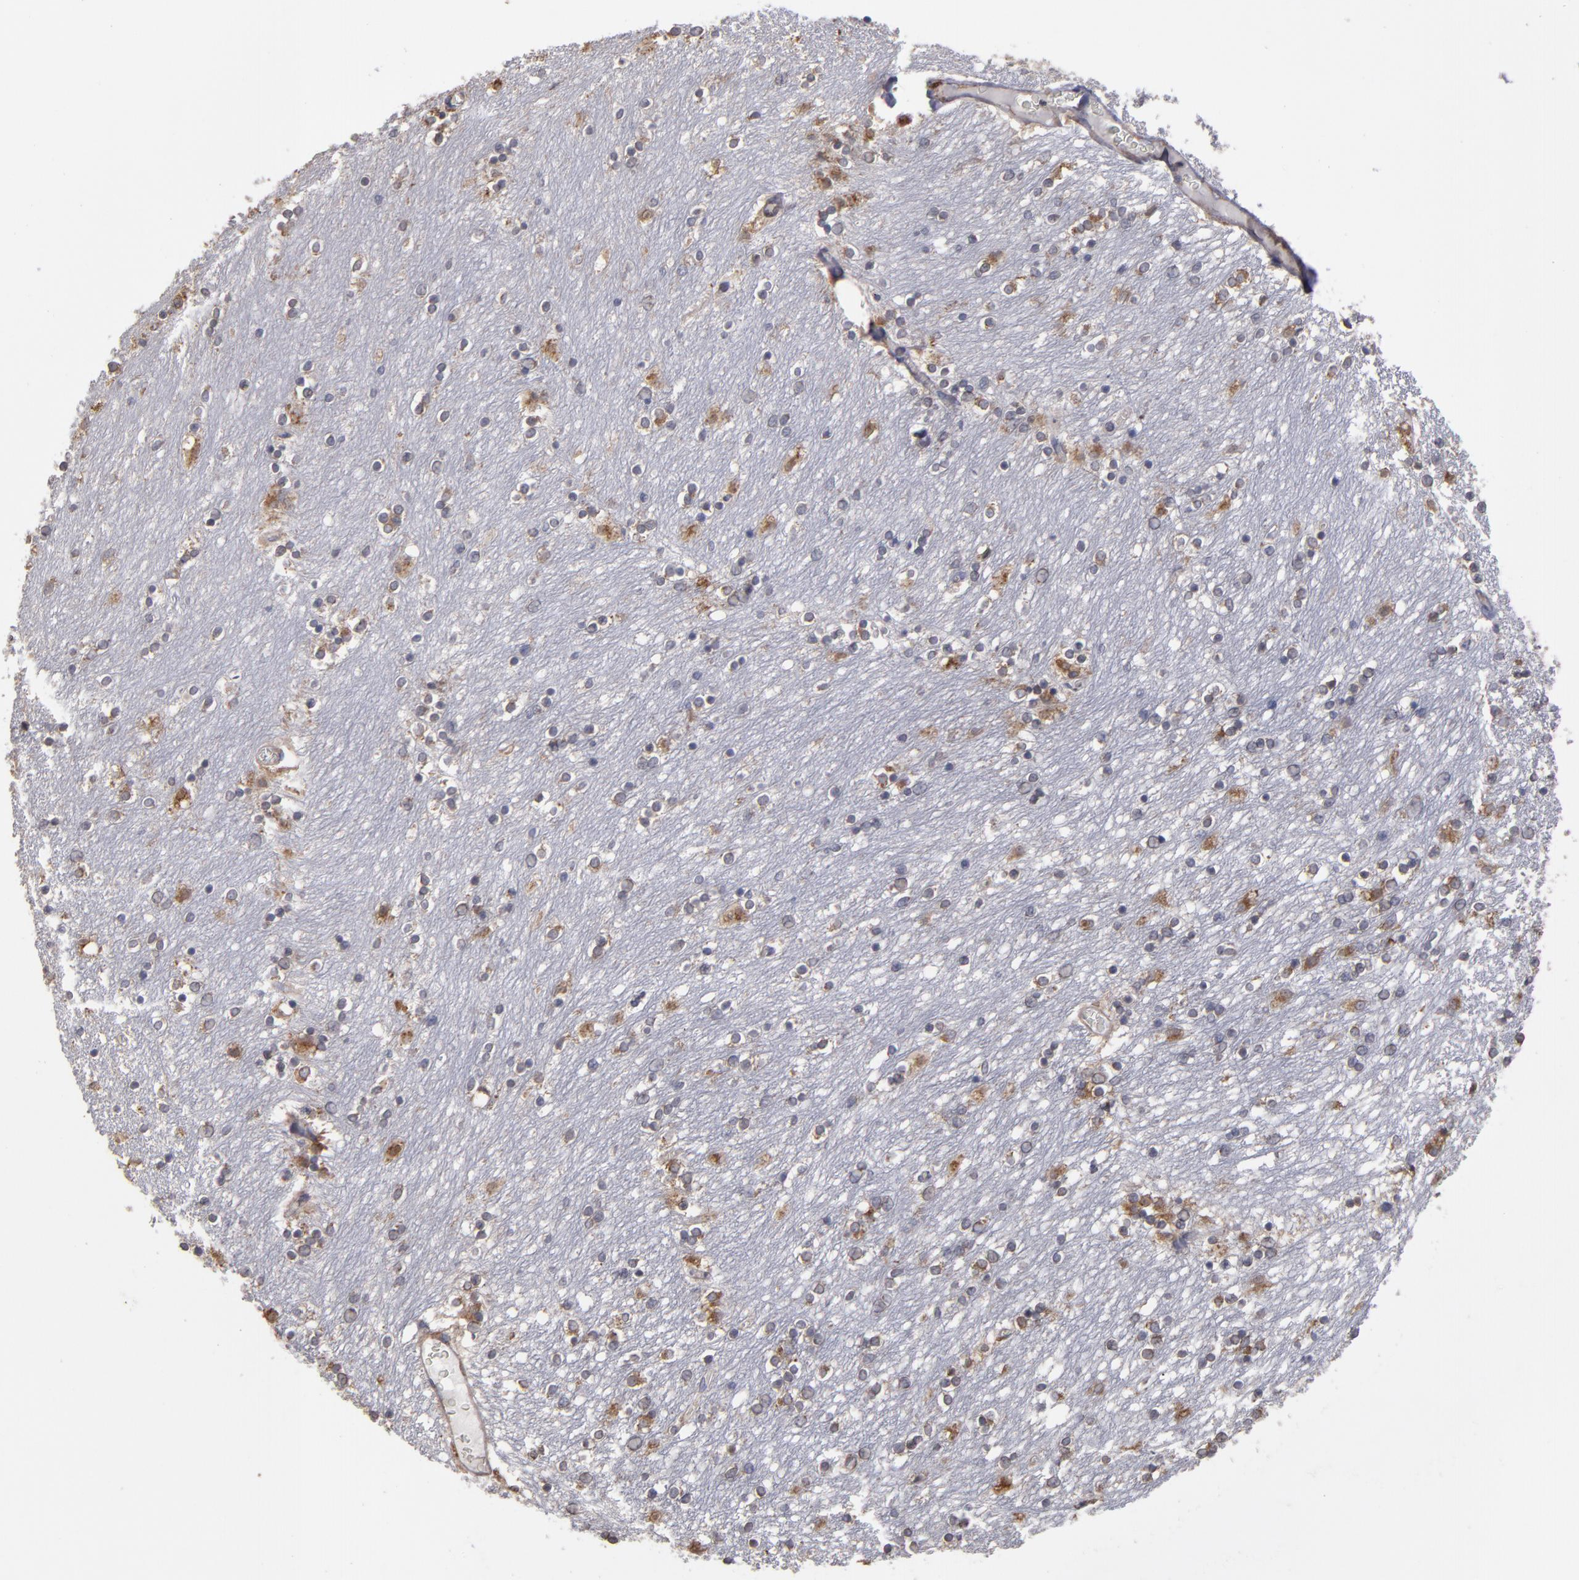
{"staining": {"intensity": "weak", "quantity": "<25%", "location": "cytoplasmic/membranous"}, "tissue": "caudate", "cell_type": "Glial cells", "image_type": "normal", "snomed": [{"axis": "morphology", "description": "Normal tissue, NOS"}, {"axis": "topography", "description": "Lateral ventricle wall"}], "caption": "This micrograph is of benign caudate stained with IHC to label a protein in brown with the nuclei are counter-stained blue. There is no expression in glial cells.", "gene": "SND1", "patient": {"sex": "female", "age": 54}}